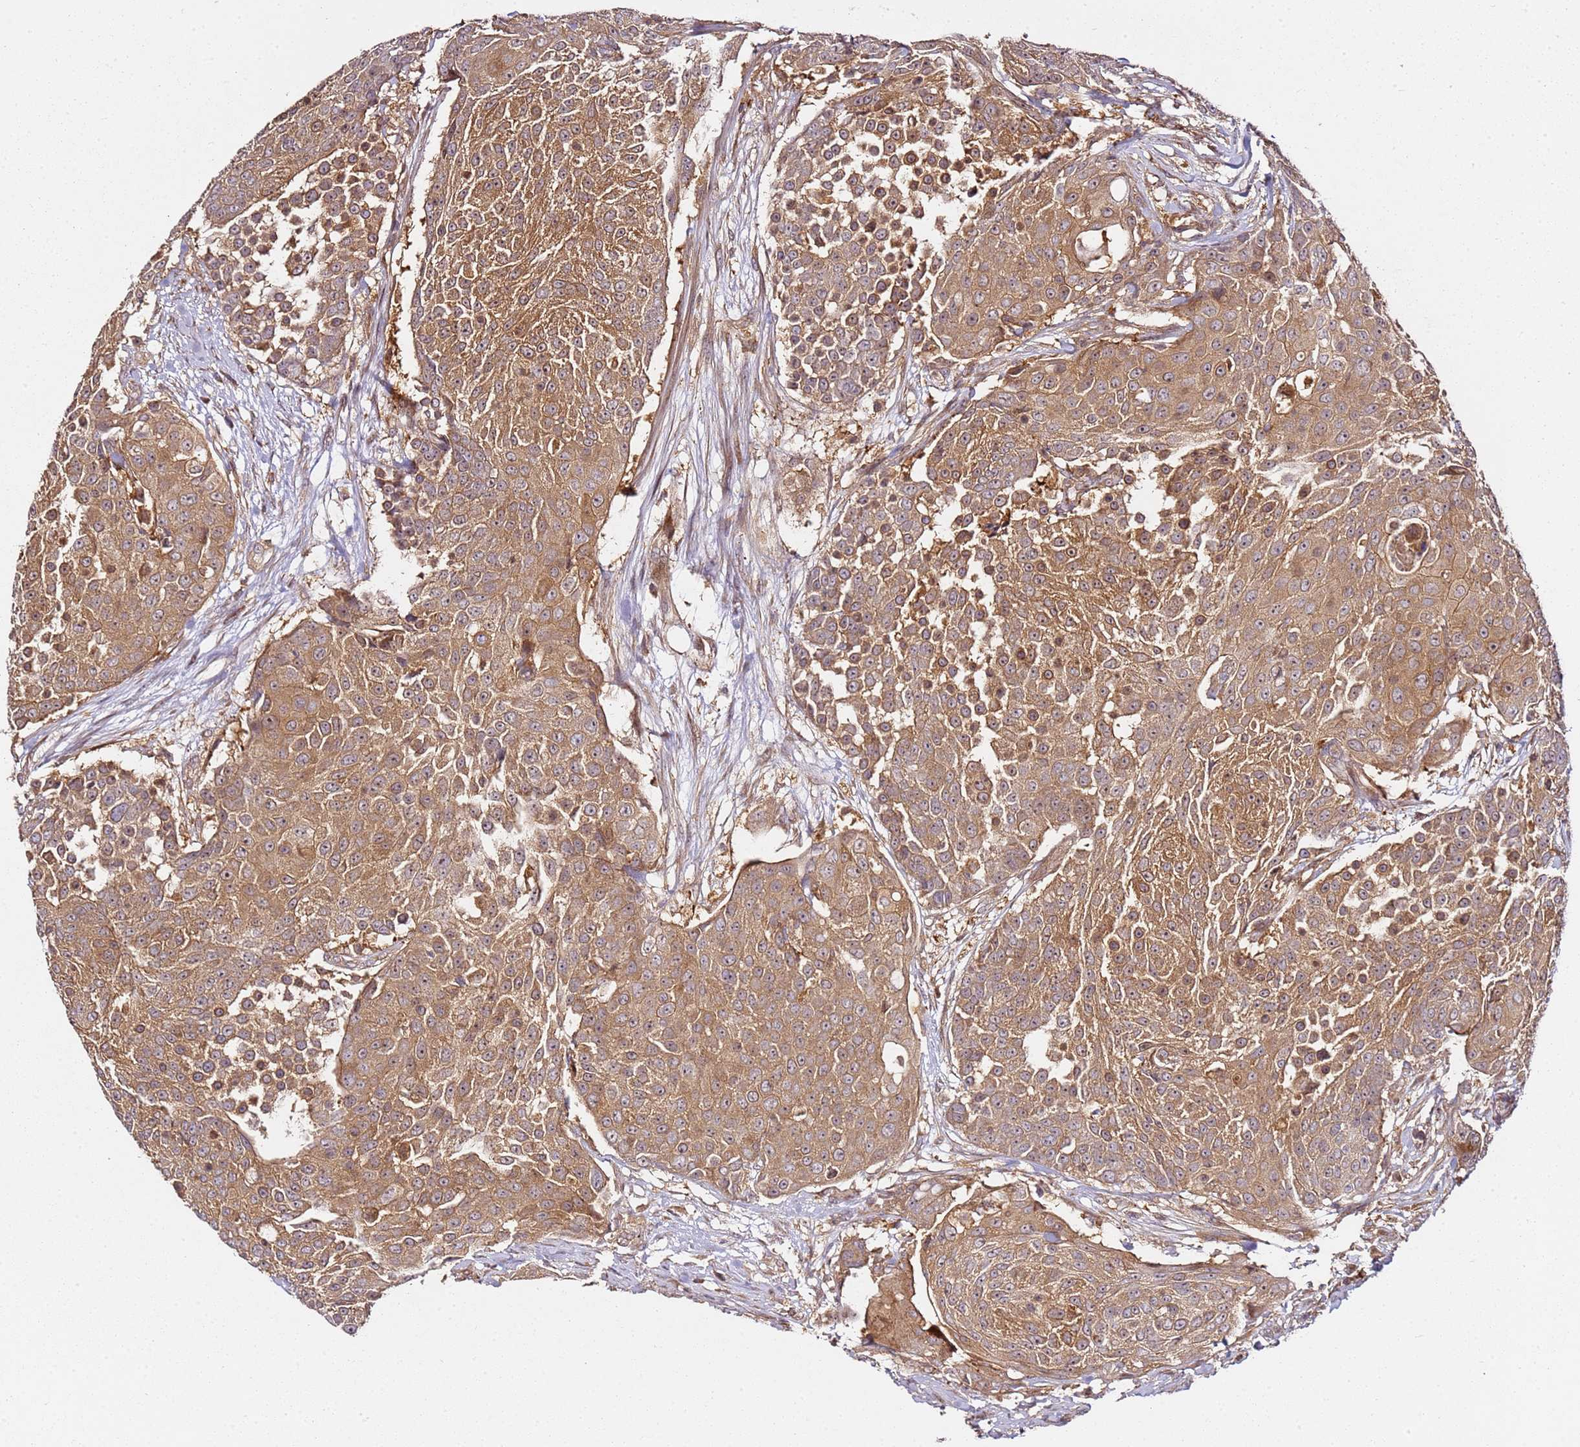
{"staining": {"intensity": "moderate", "quantity": ">75%", "location": "cytoplasmic/membranous,nuclear"}, "tissue": "urothelial cancer", "cell_type": "Tumor cells", "image_type": "cancer", "snomed": [{"axis": "morphology", "description": "Urothelial carcinoma, High grade"}, {"axis": "topography", "description": "Urinary bladder"}], "caption": "About >75% of tumor cells in human urothelial cancer display moderate cytoplasmic/membranous and nuclear protein expression as visualized by brown immunohistochemical staining.", "gene": "PRMT7", "patient": {"sex": "female", "age": 63}}